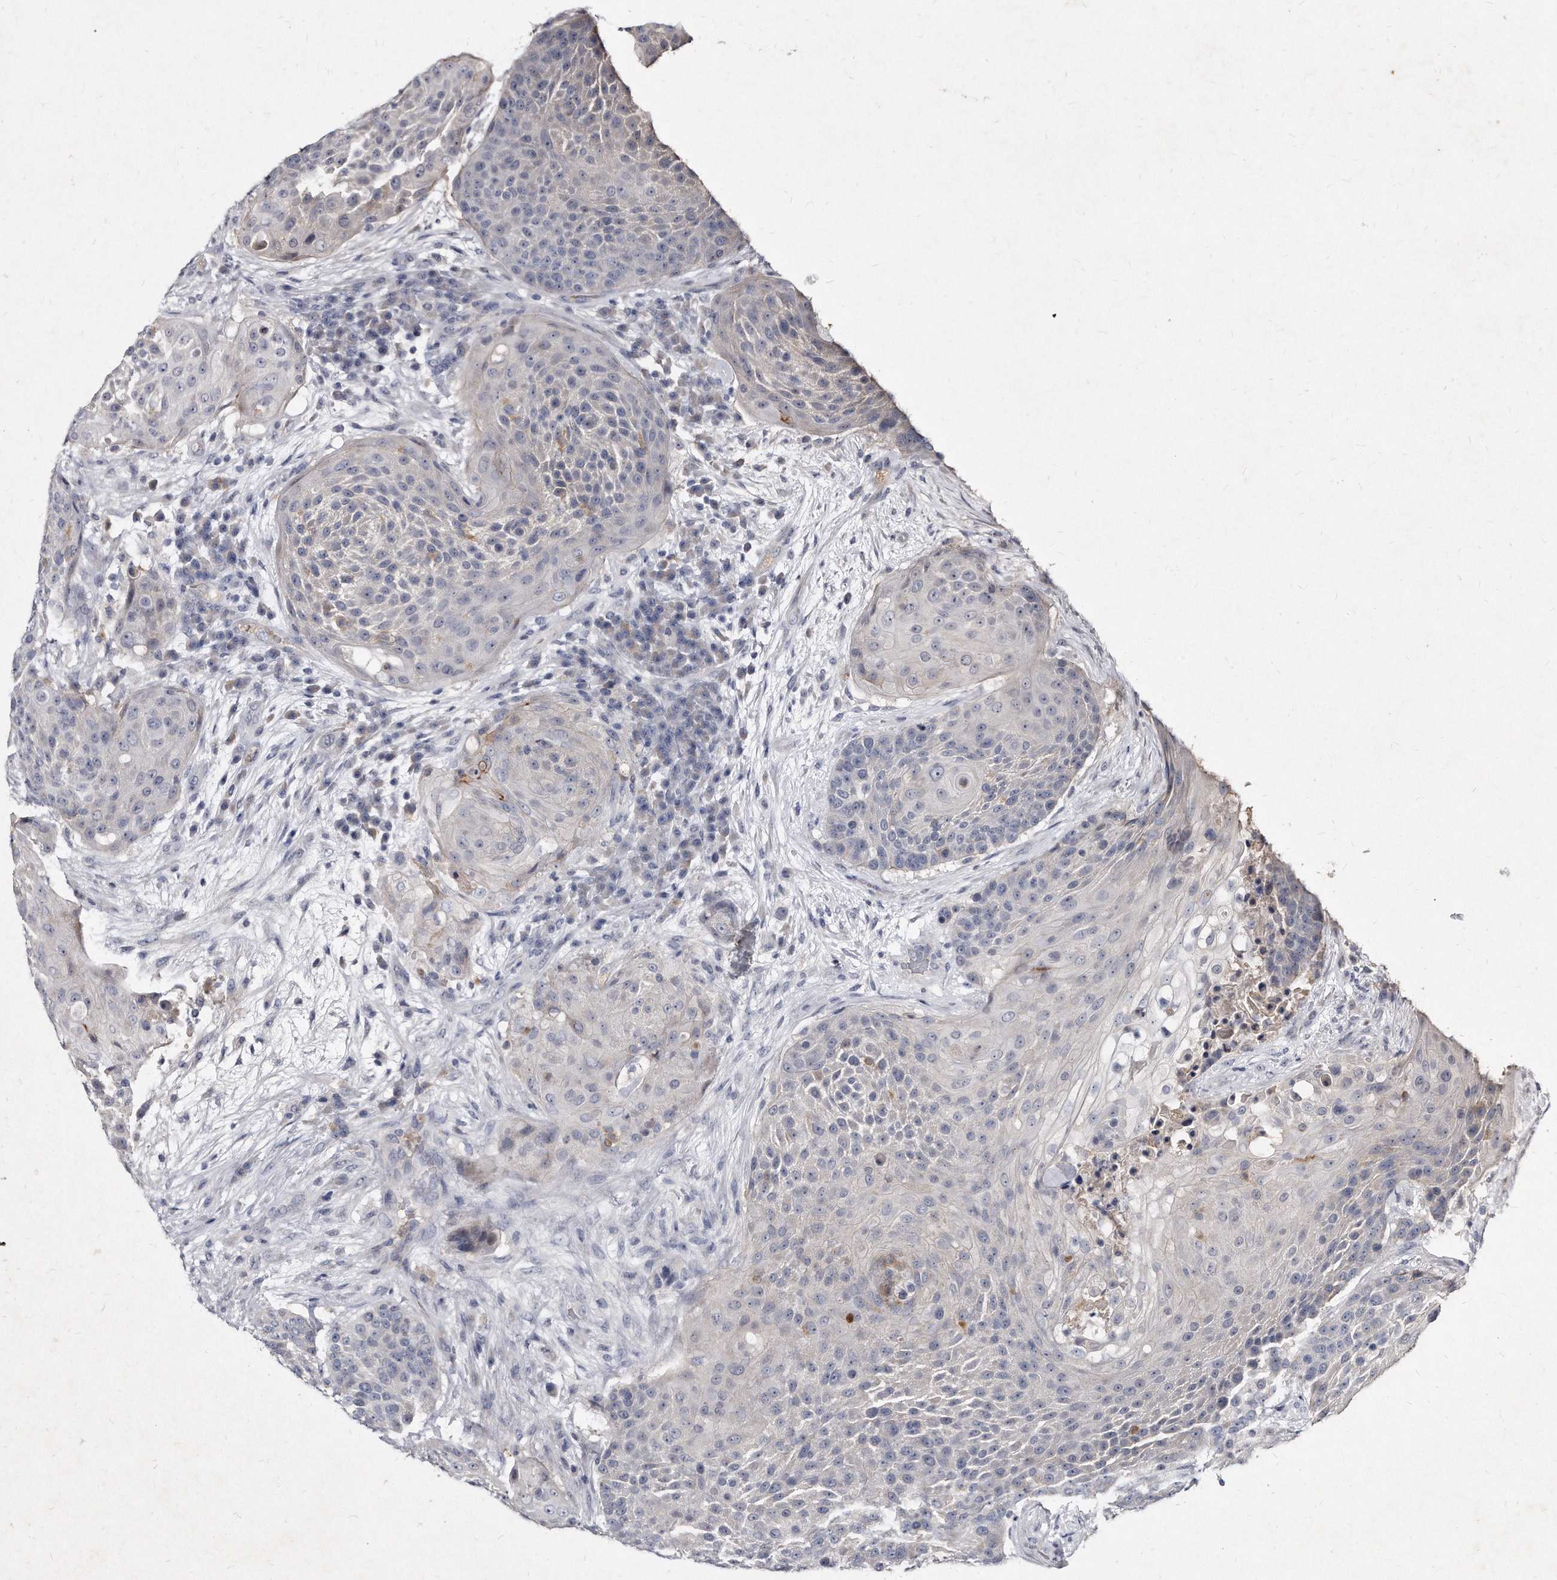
{"staining": {"intensity": "negative", "quantity": "none", "location": "none"}, "tissue": "urothelial cancer", "cell_type": "Tumor cells", "image_type": "cancer", "snomed": [{"axis": "morphology", "description": "Urothelial carcinoma, High grade"}, {"axis": "topography", "description": "Urinary bladder"}], "caption": "A high-resolution histopathology image shows immunohistochemistry (IHC) staining of high-grade urothelial carcinoma, which shows no significant expression in tumor cells. (DAB (3,3'-diaminobenzidine) IHC, high magnification).", "gene": "KLHDC3", "patient": {"sex": "female", "age": 63}}